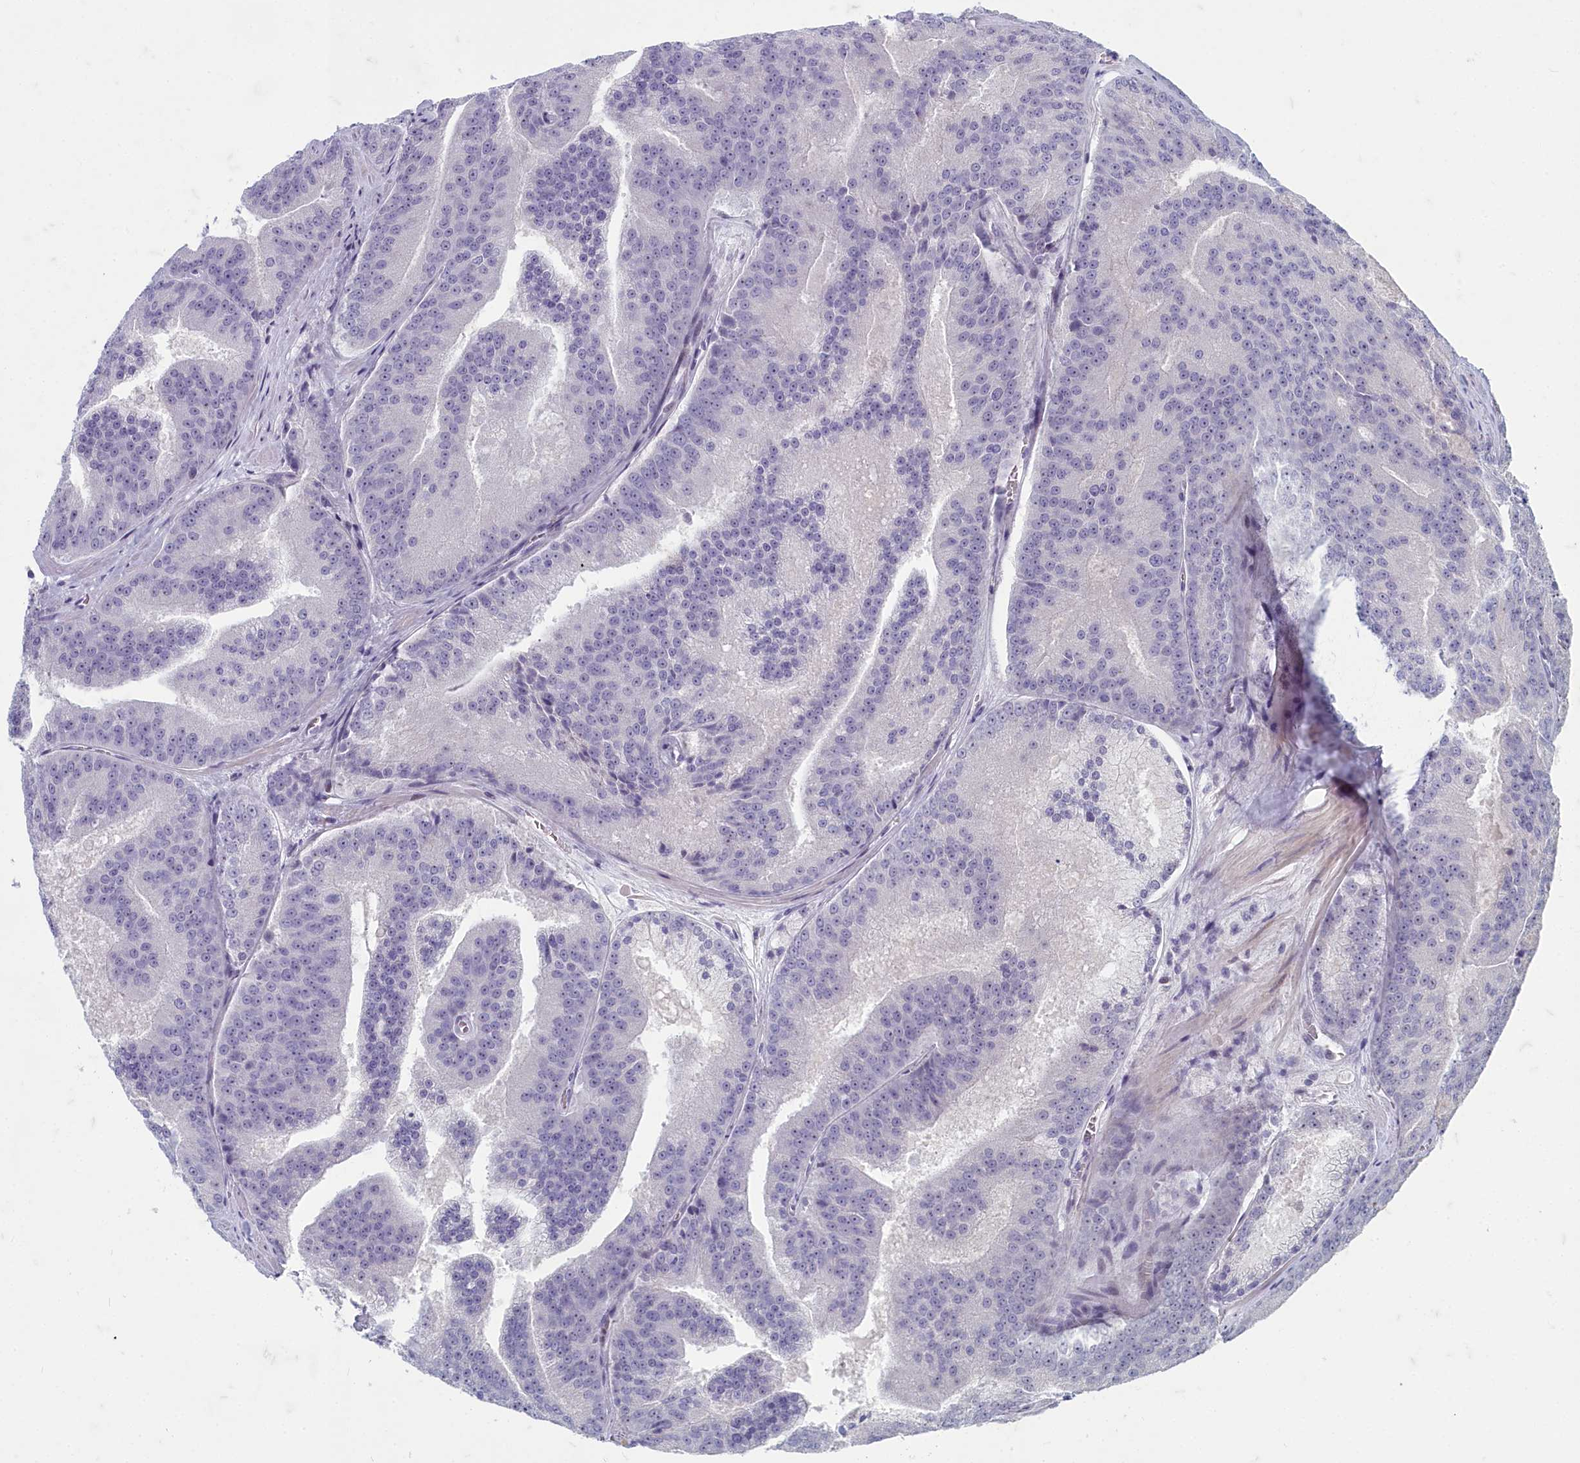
{"staining": {"intensity": "negative", "quantity": "none", "location": "none"}, "tissue": "prostate cancer", "cell_type": "Tumor cells", "image_type": "cancer", "snomed": [{"axis": "morphology", "description": "Adenocarcinoma, High grade"}, {"axis": "topography", "description": "Prostate"}], "caption": "Immunohistochemistry (IHC) of prostate adenocarcinoma (high-grade) reveals no positivity in tumor cells.", "gene": "INSYN2A", "patient": {"sex": "male", "age": 61}}